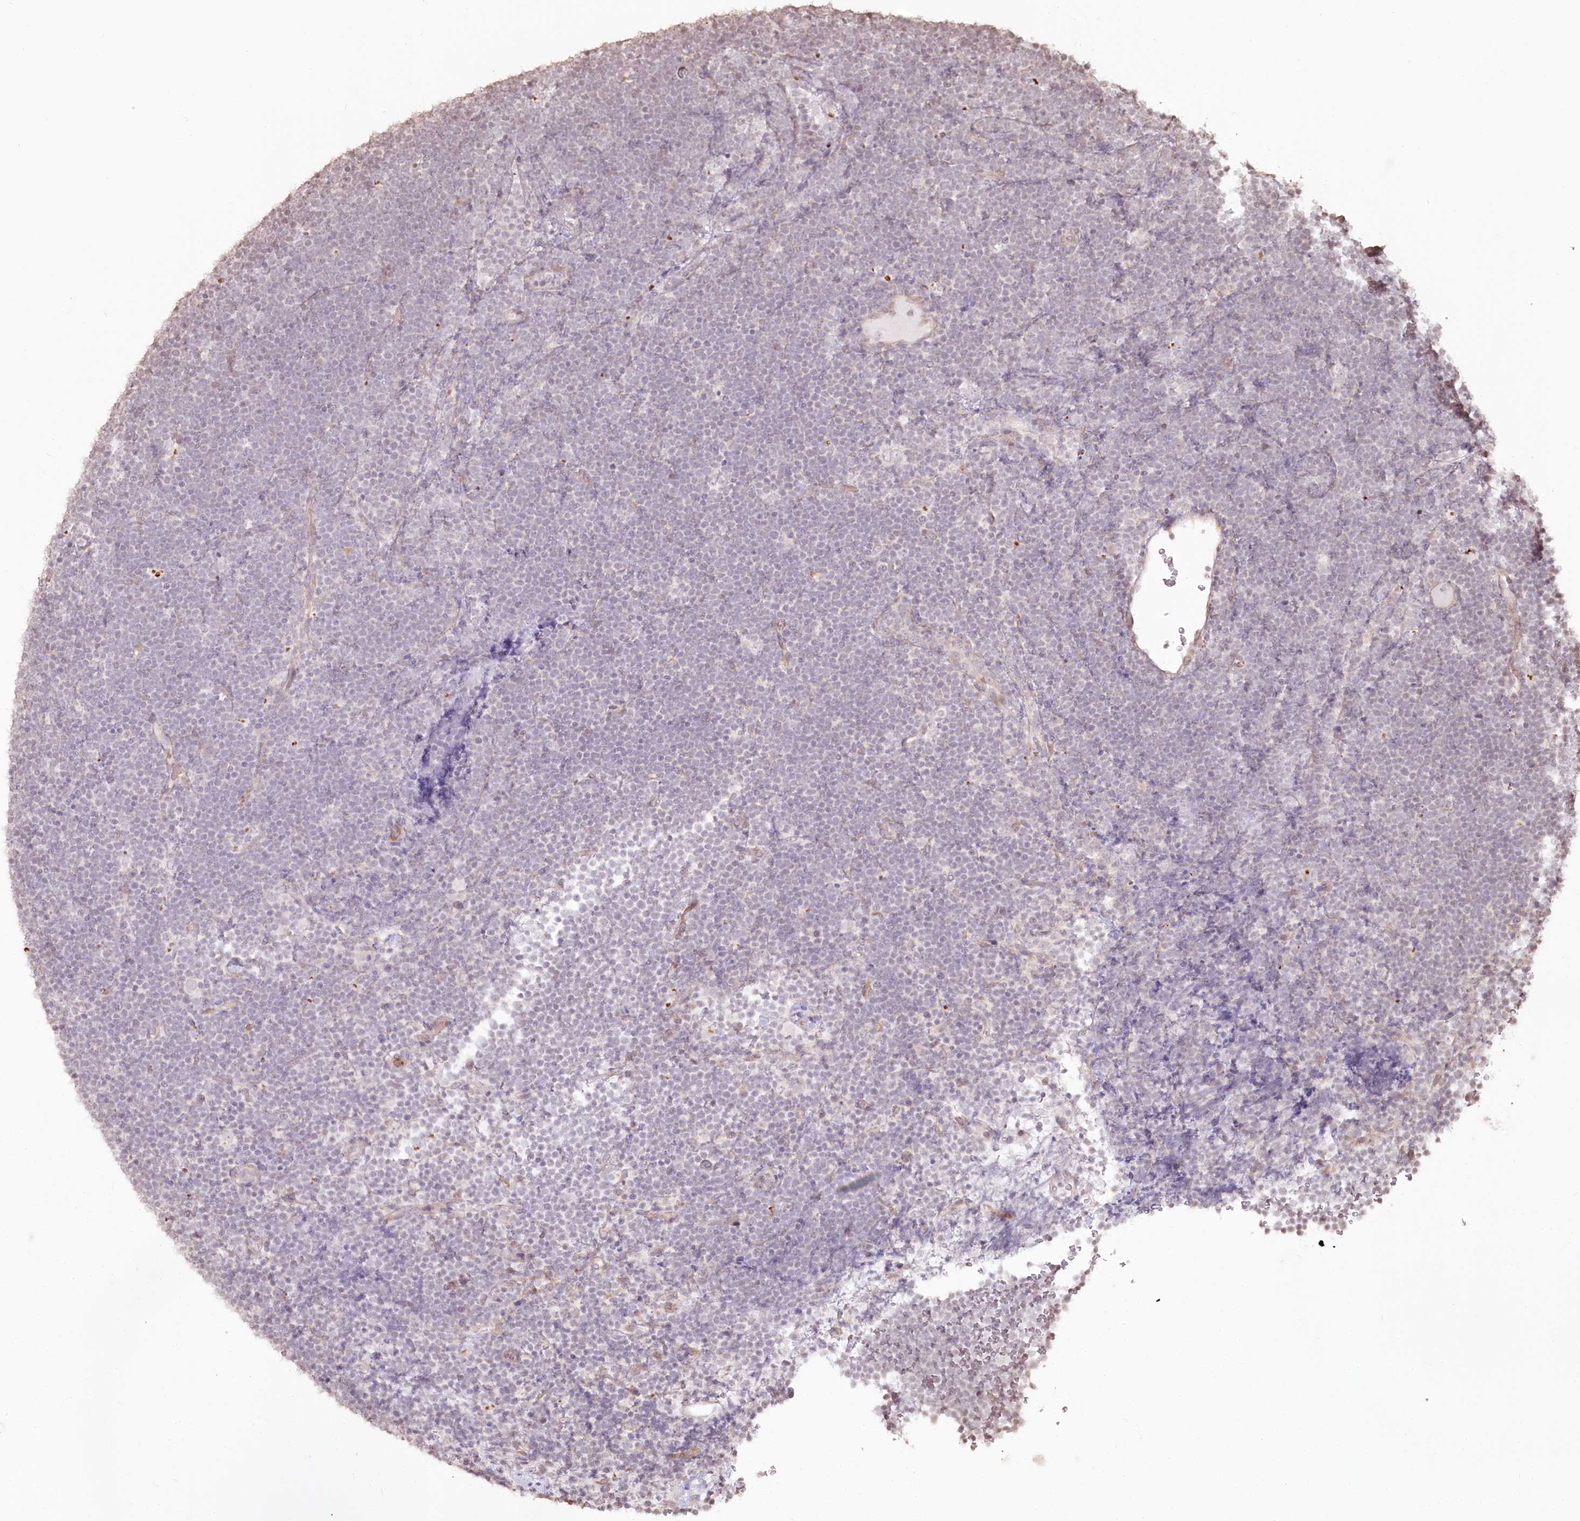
{"staining": {"intensity": "weak", "quantity": "<25%", "location": "nuclear"}, "tissue": "lymphoma", "cell_type": "Tumor cells", "image_type": "cancer", "snomed": [{"axis": "morphology", "description": "Malignant lymphoma, non-Hodgkin's type, High grade"}, {"axis": "topography", "description": "Lymph node"}], "caption": "An immunohistochemistry (IHC) micrograph of lymphoma is shown. There is no staining in tumor cells of lymphoma.", "gene": "FAM13A", "patient": {"sex": "male", "age": 13}}